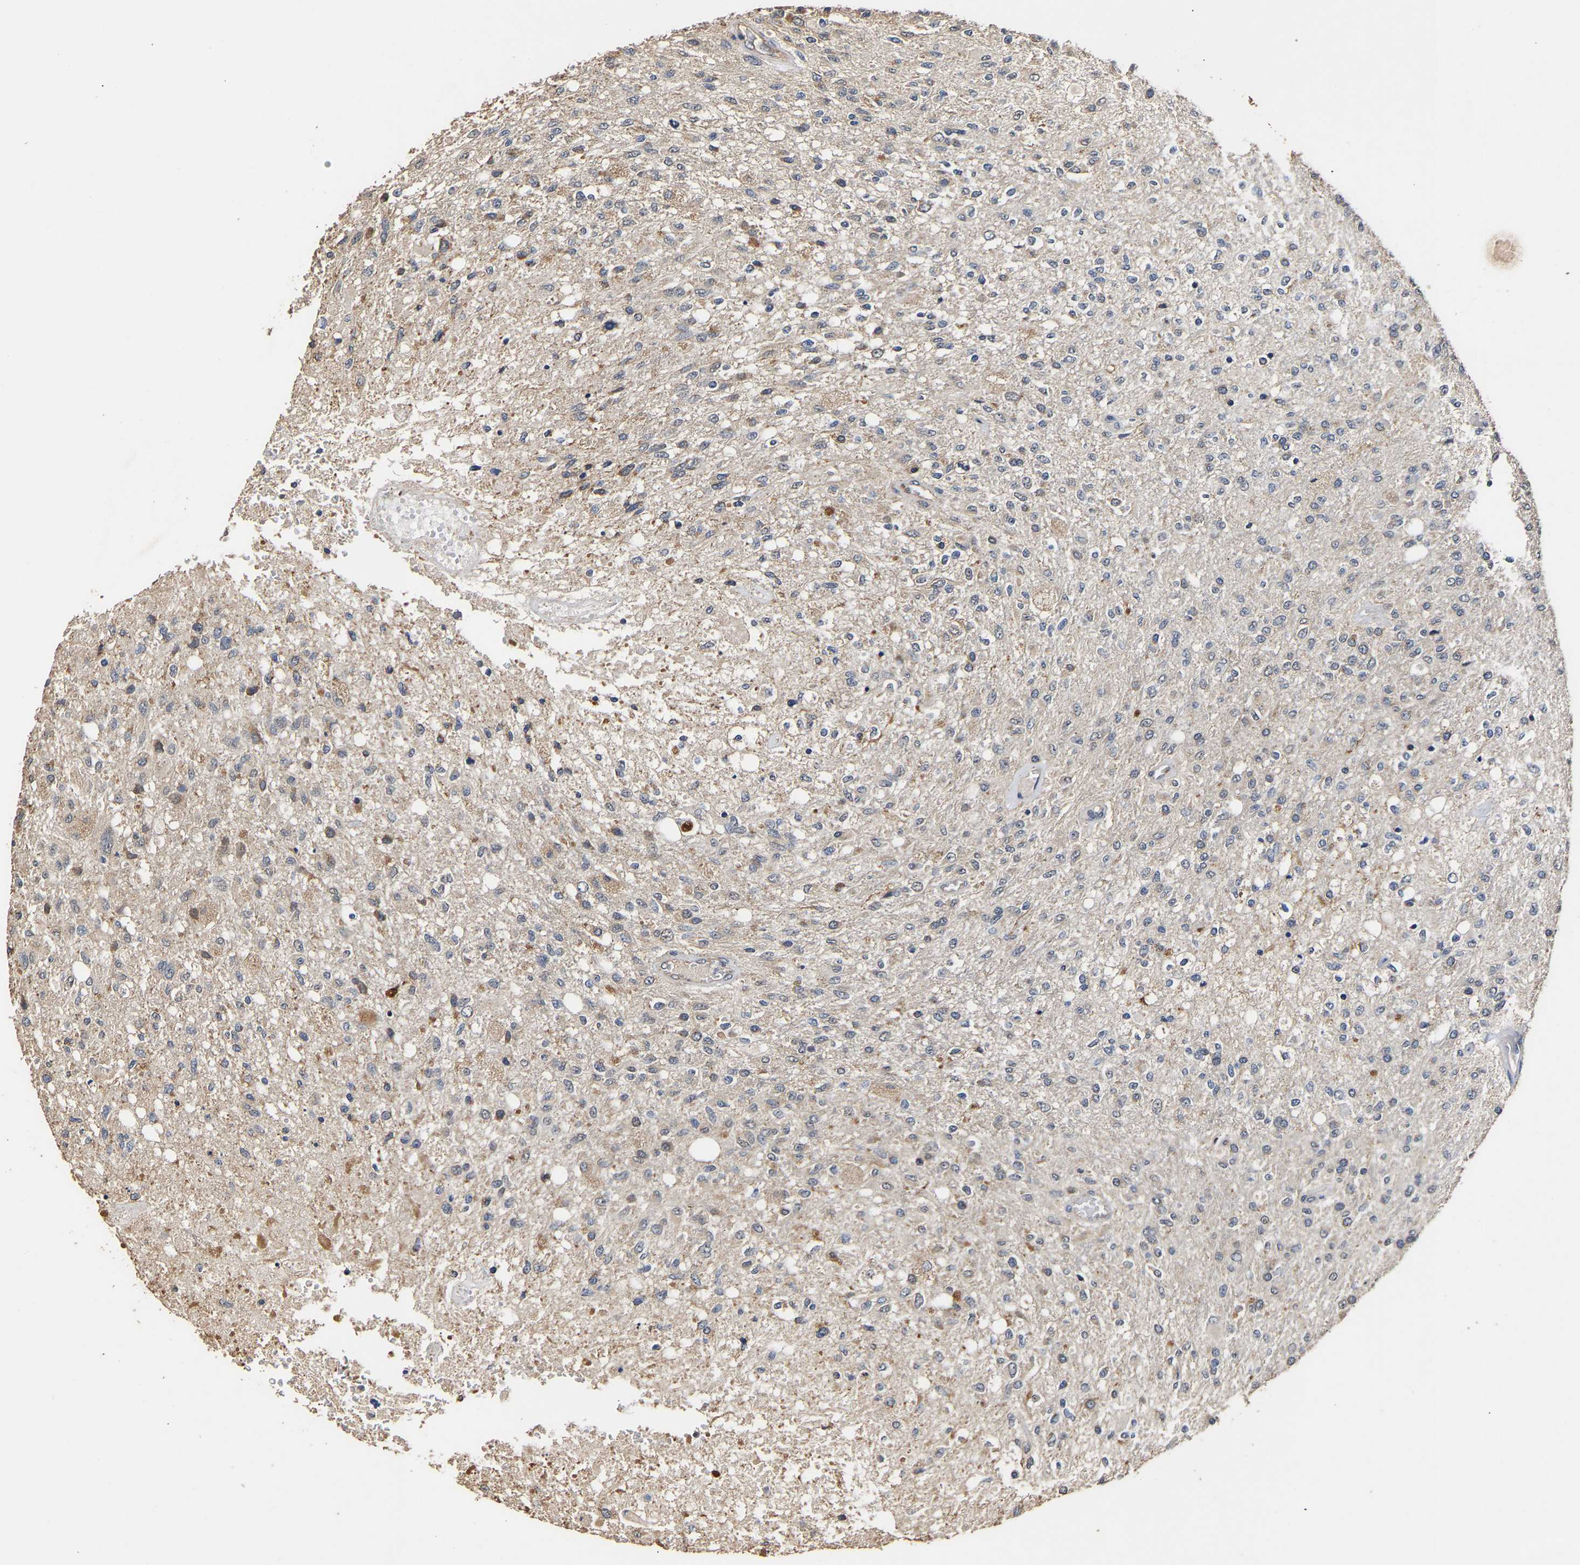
{"staining": {"intensity": "weak", "quantity": "<25%", "location": "cytoplasmic/membranous"}, "tissue": "glioma", "cell_type": "Tumor cells", "image_type": "cancer", "snomed": [{"axis": "morphology", "description": "Normal tissue, NOS"}, {"axis": "morphology", "description": "Glioma, malignant, High grade"}, {"axis": "topography", "description": "Cerebral cortex"}], "caption": "Photomicrograph shows no significant protein staining in tumor cells of glioma.", "gene": "ZNF26", "patient": {"sex": "male", "age": 77}}